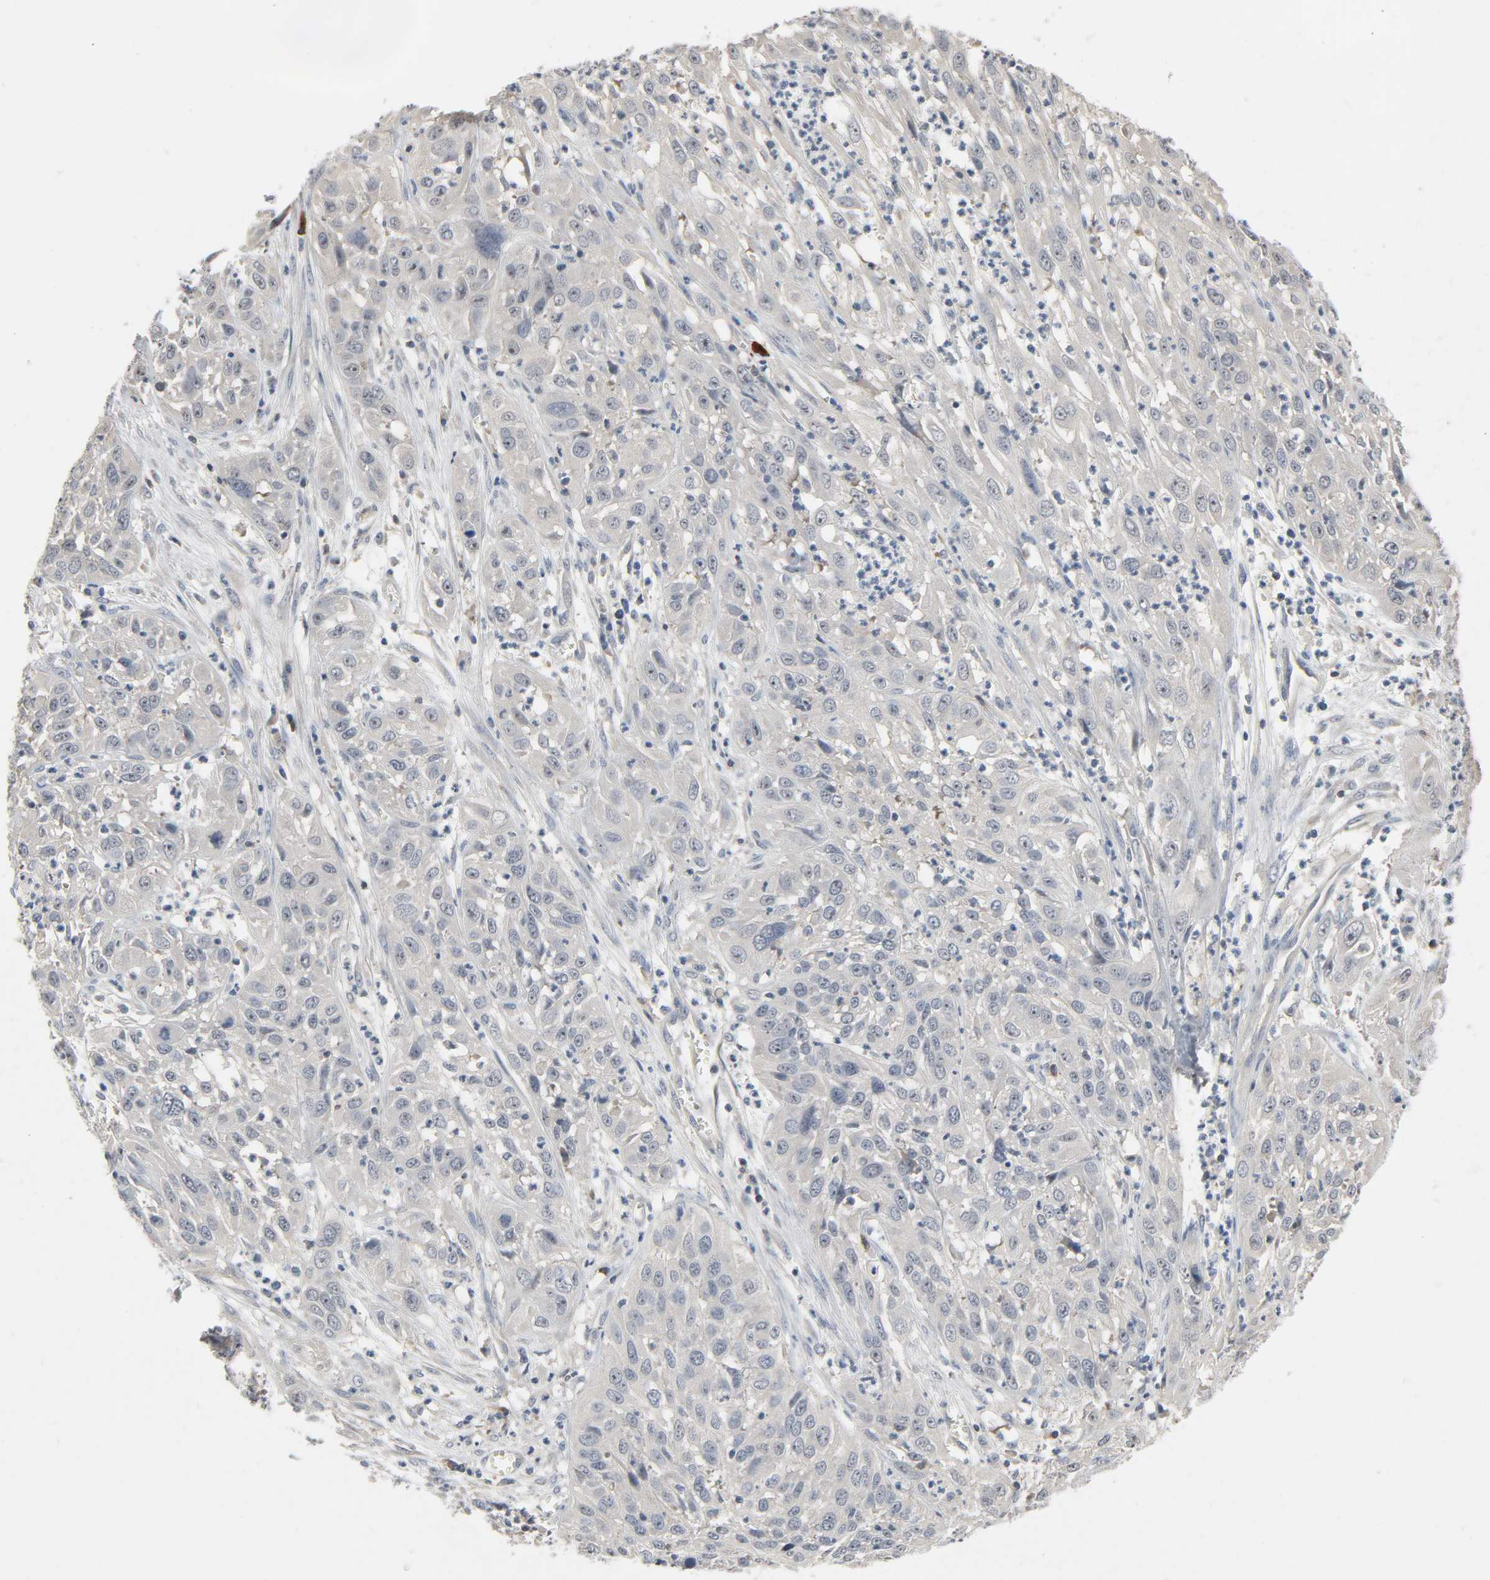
{"staining": {"intensity": "weak", "quantity": "<25%", "location": "cytoplasmic/membranous"}, "tissue": "cervical cancer", "cell_type": "Tumor cells", "image_type": "cancer", "snomed": [{"axis": "morphology", "description": "Squamous cell carcinoma, NOS"}, {"axis": "topography", "description": "Cervix"}], "caption": "Immunohistochemistry (IHC) micrograph of neoplastic tissue: human cervical cancer (squamous cell carcinoma) stained with DAB (3,3'-diaminobenzidine) shows no significant protein staining in tumor cells.", "gene": "CD4", "patient": {"sex": "female", "age": 32}}